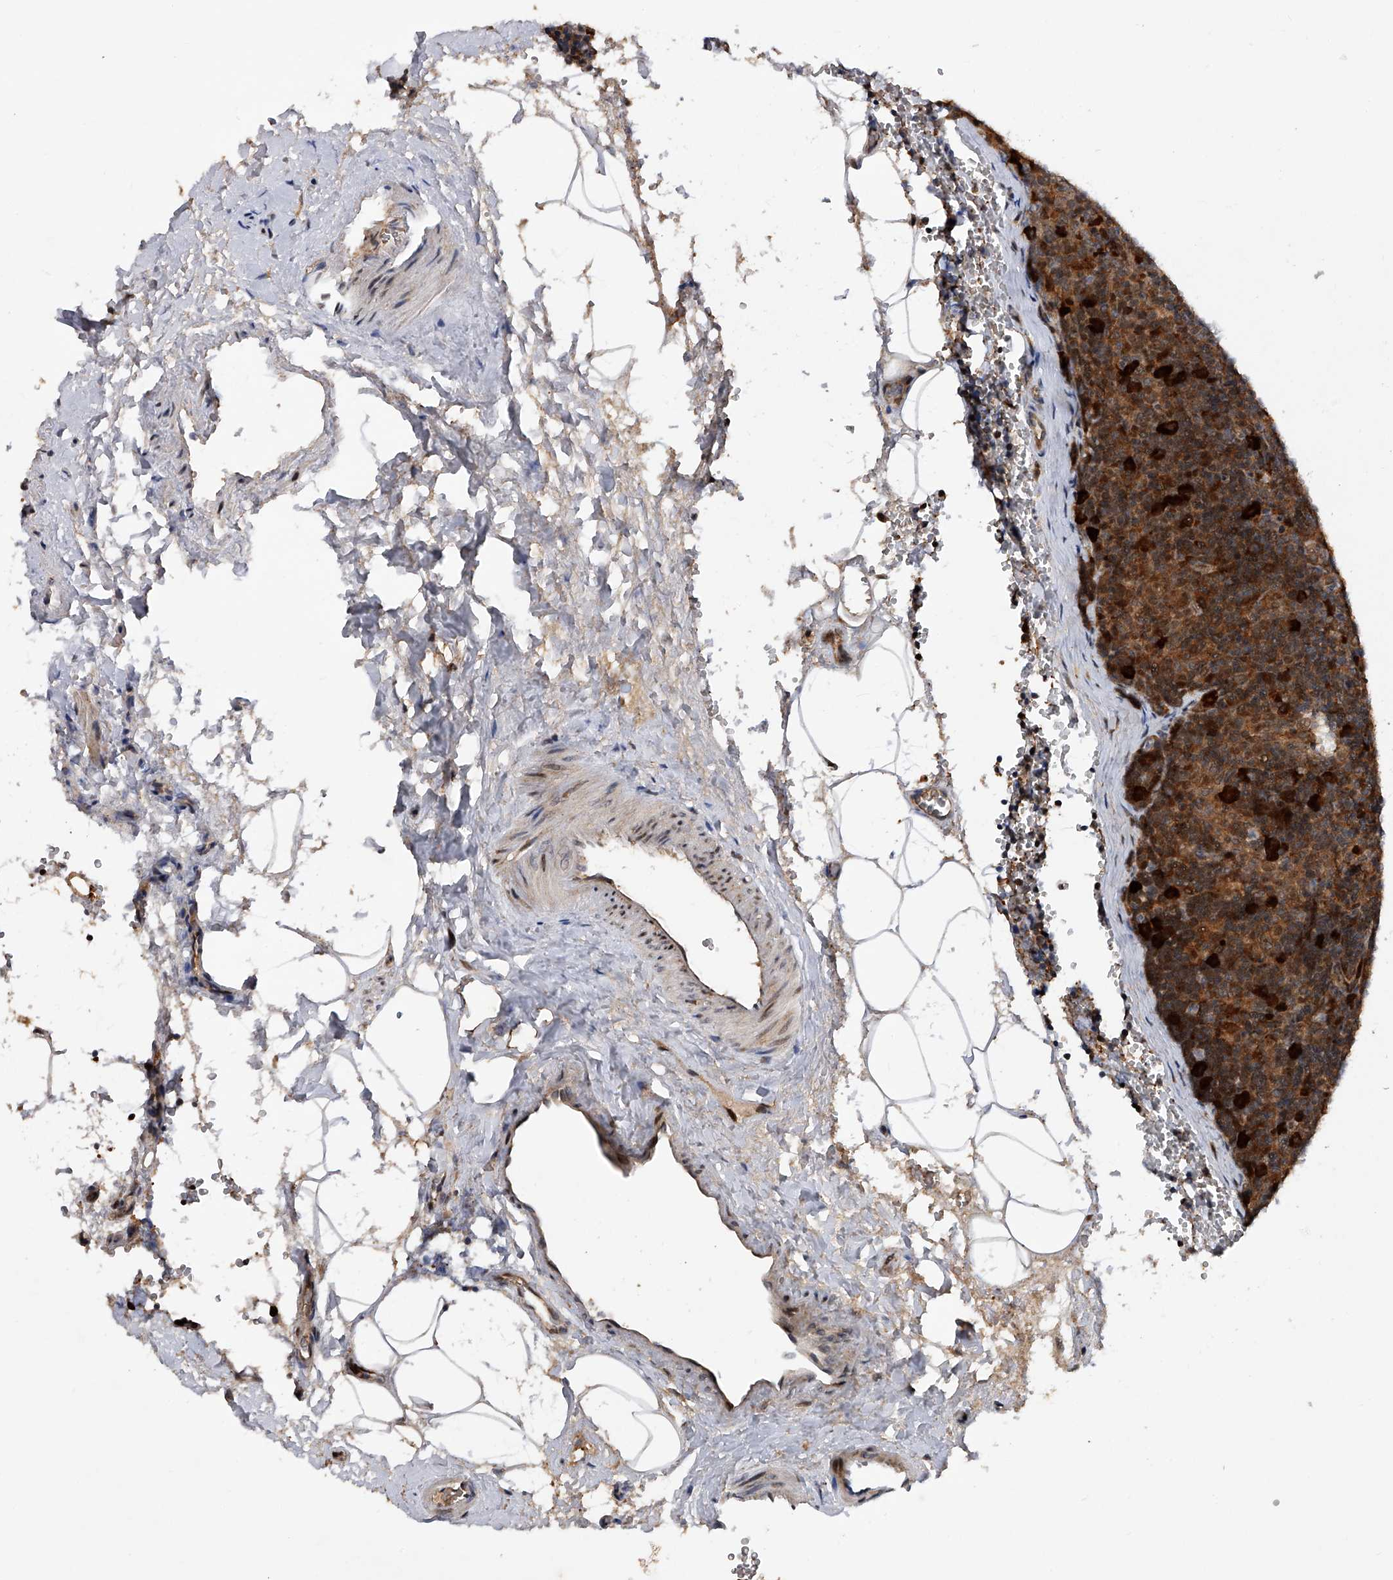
{"staining": {"intensity": "strong", "quantity": "25%-75%", "location": "cytoplasmic/membranous"}, "tissue": "lymph node", "cell_type": "Germinal center cells", "image_type": "normal", "snomed": [{"axis": "morphology", "description": "Normal tissue, NOS"}, {"axis": "topography", "description": "Lymph node"}], "caption": "Lymph node stained with a brown dye exhibits strong cytoplasmic/membranous positive expression in about 25%-75% of germinal center cells.", "gene": "RWDD2A", "patient": {"sex": "female", "age": 22}}